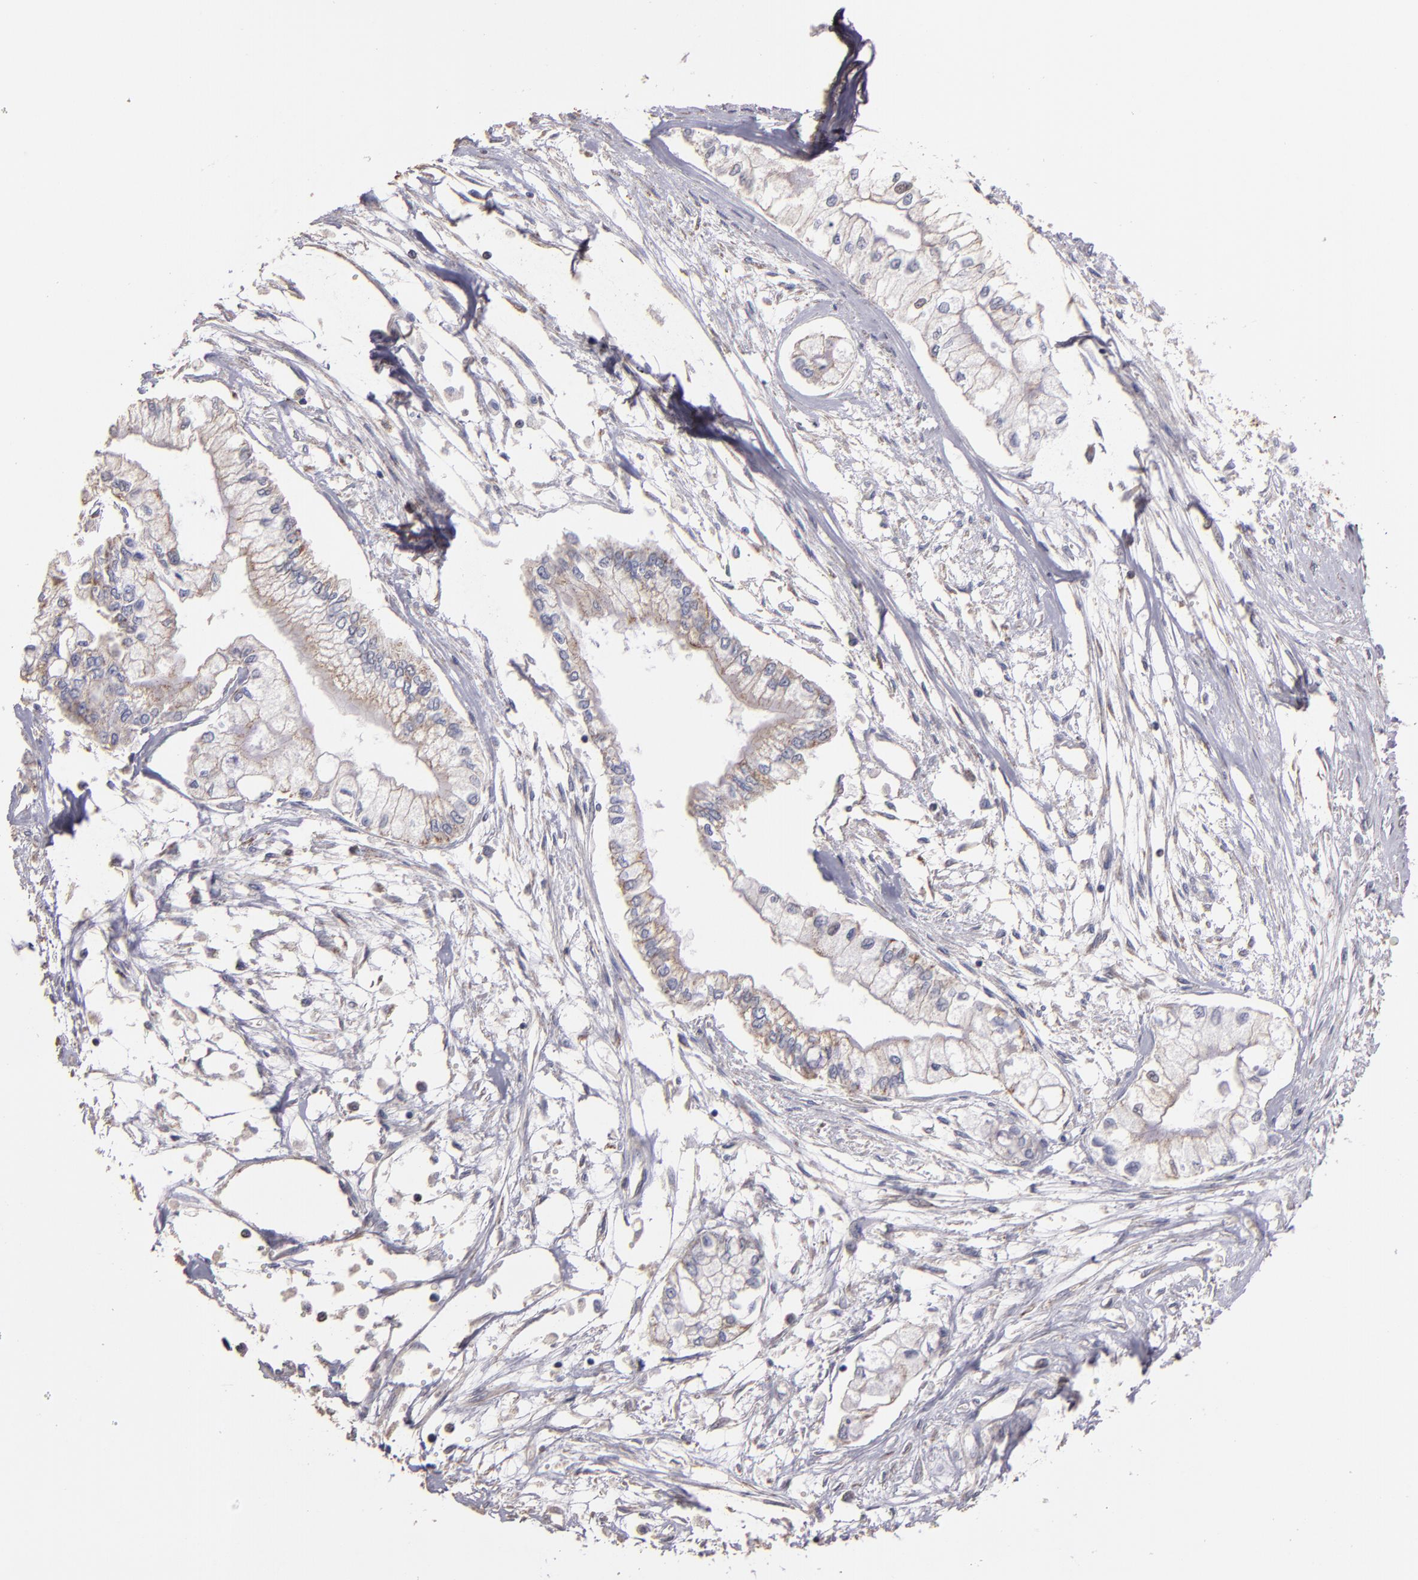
{"staining": {"intensity": "weak", "quantity": "<25%", "location": "cytoplasmic/membranous"}, "tissue": "pancreatic cancer", "cell_type": "Tumor cells", "image_type": "cancer", "snomed": [{"axis": "morphology", "description": "Adenocarcinoma, NOS"}, {"axis": "topography", "description": "Pancreas"}], "caption": "The image shows no significant expression in tumor cells of pancreatic adenocarcinoma. (Stains: DAB (3,3'-diaminobenzidine) IHC with hematoxylin counter stain, Microscopy: brightfield microscopy at high magnification).", "gene": "CLTA", "patient": {"sex": "male", "age": 79}}